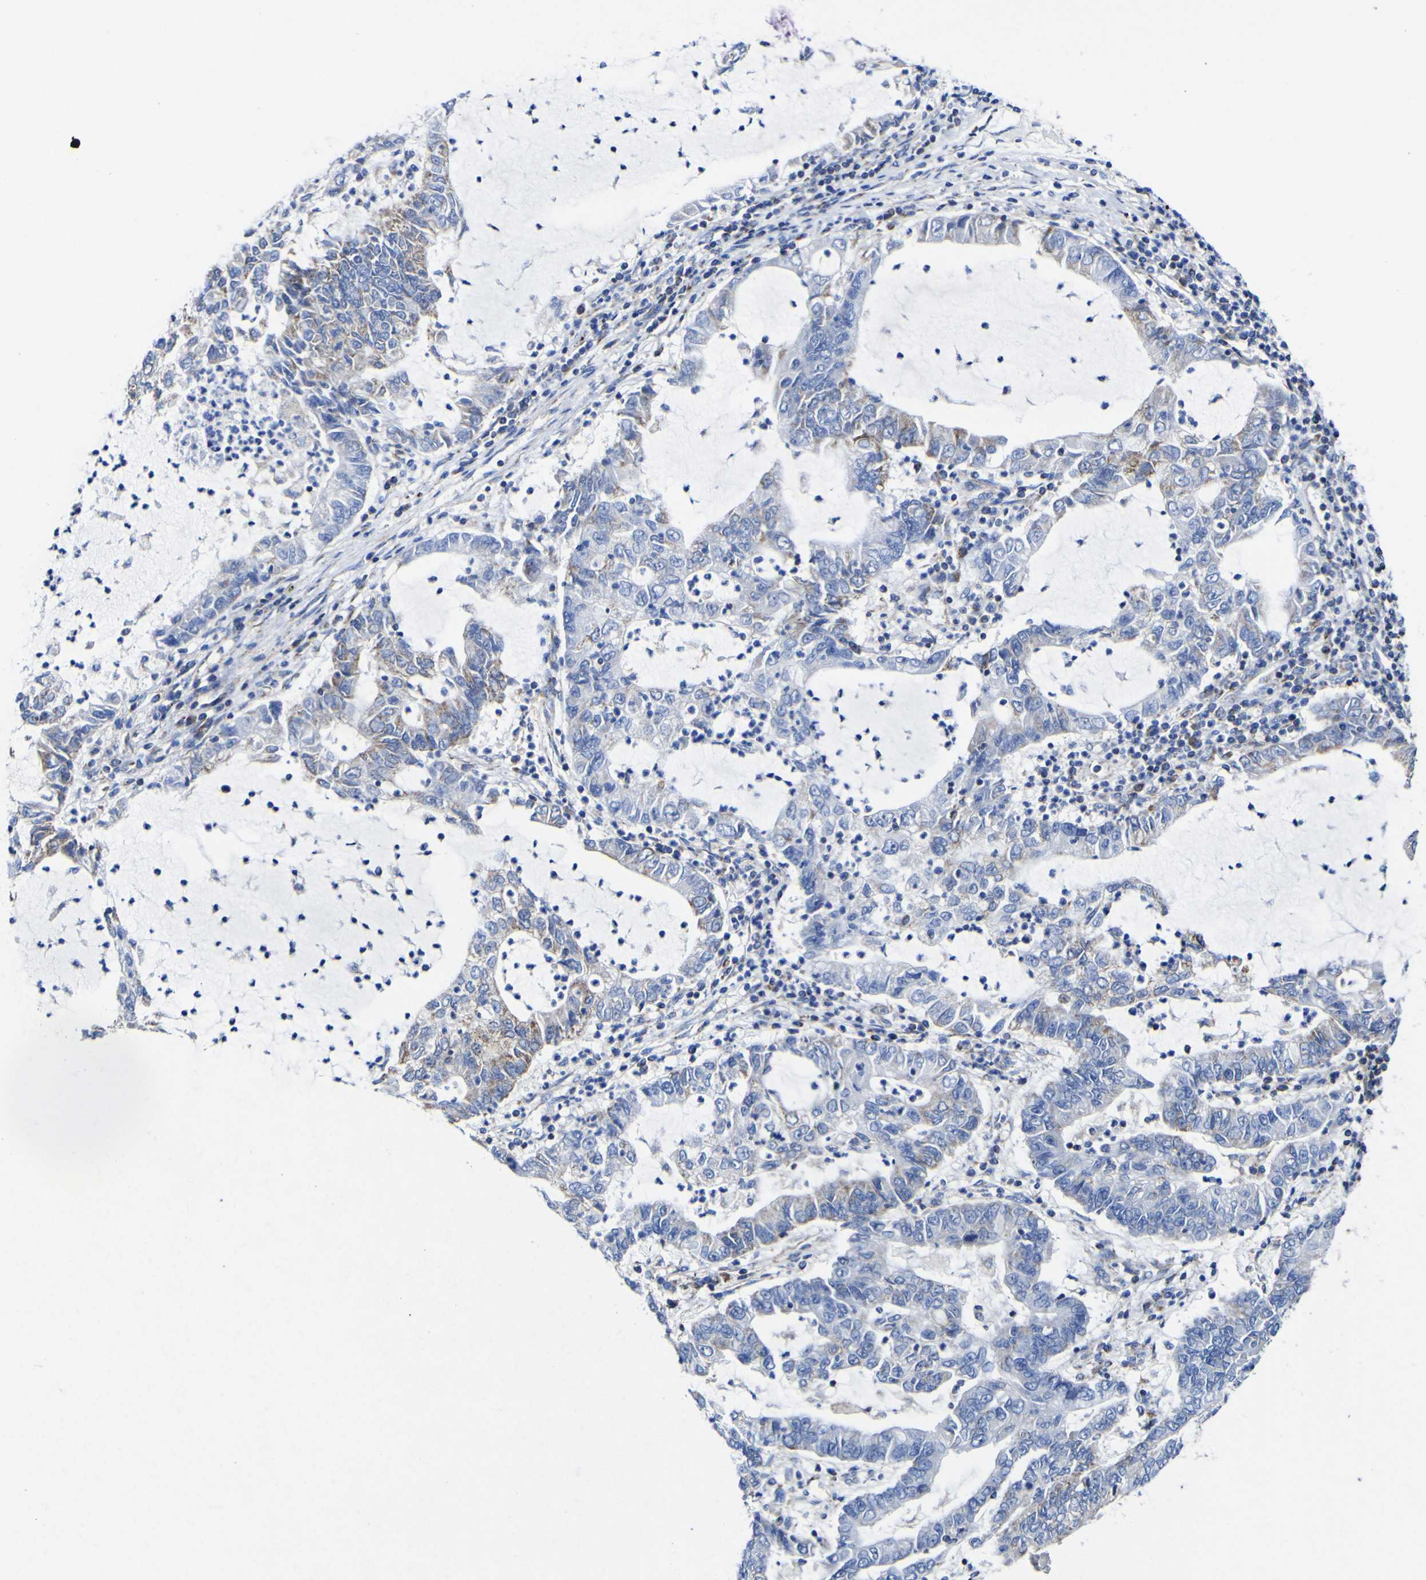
{"staining": {"intensity": "moderate", "quantity": "<25%", "location": "cytoplasmic/membranous"}, "tissue": "lung cancer", "cell_type": "Tumor cells", "image_type": "cancer", "snomed": [{"axis": "morphology", "description": "Adenocarcinoma, NOS"}, {"axis": "topography", "description": "Lung"}], "caption": "Lung cancer stained for a protein reveals moderate cytoplasmic/membranous positivity in tumor cells.", "gene": "CCDC90B", "patient": {"sex": "female", "age": 51}}